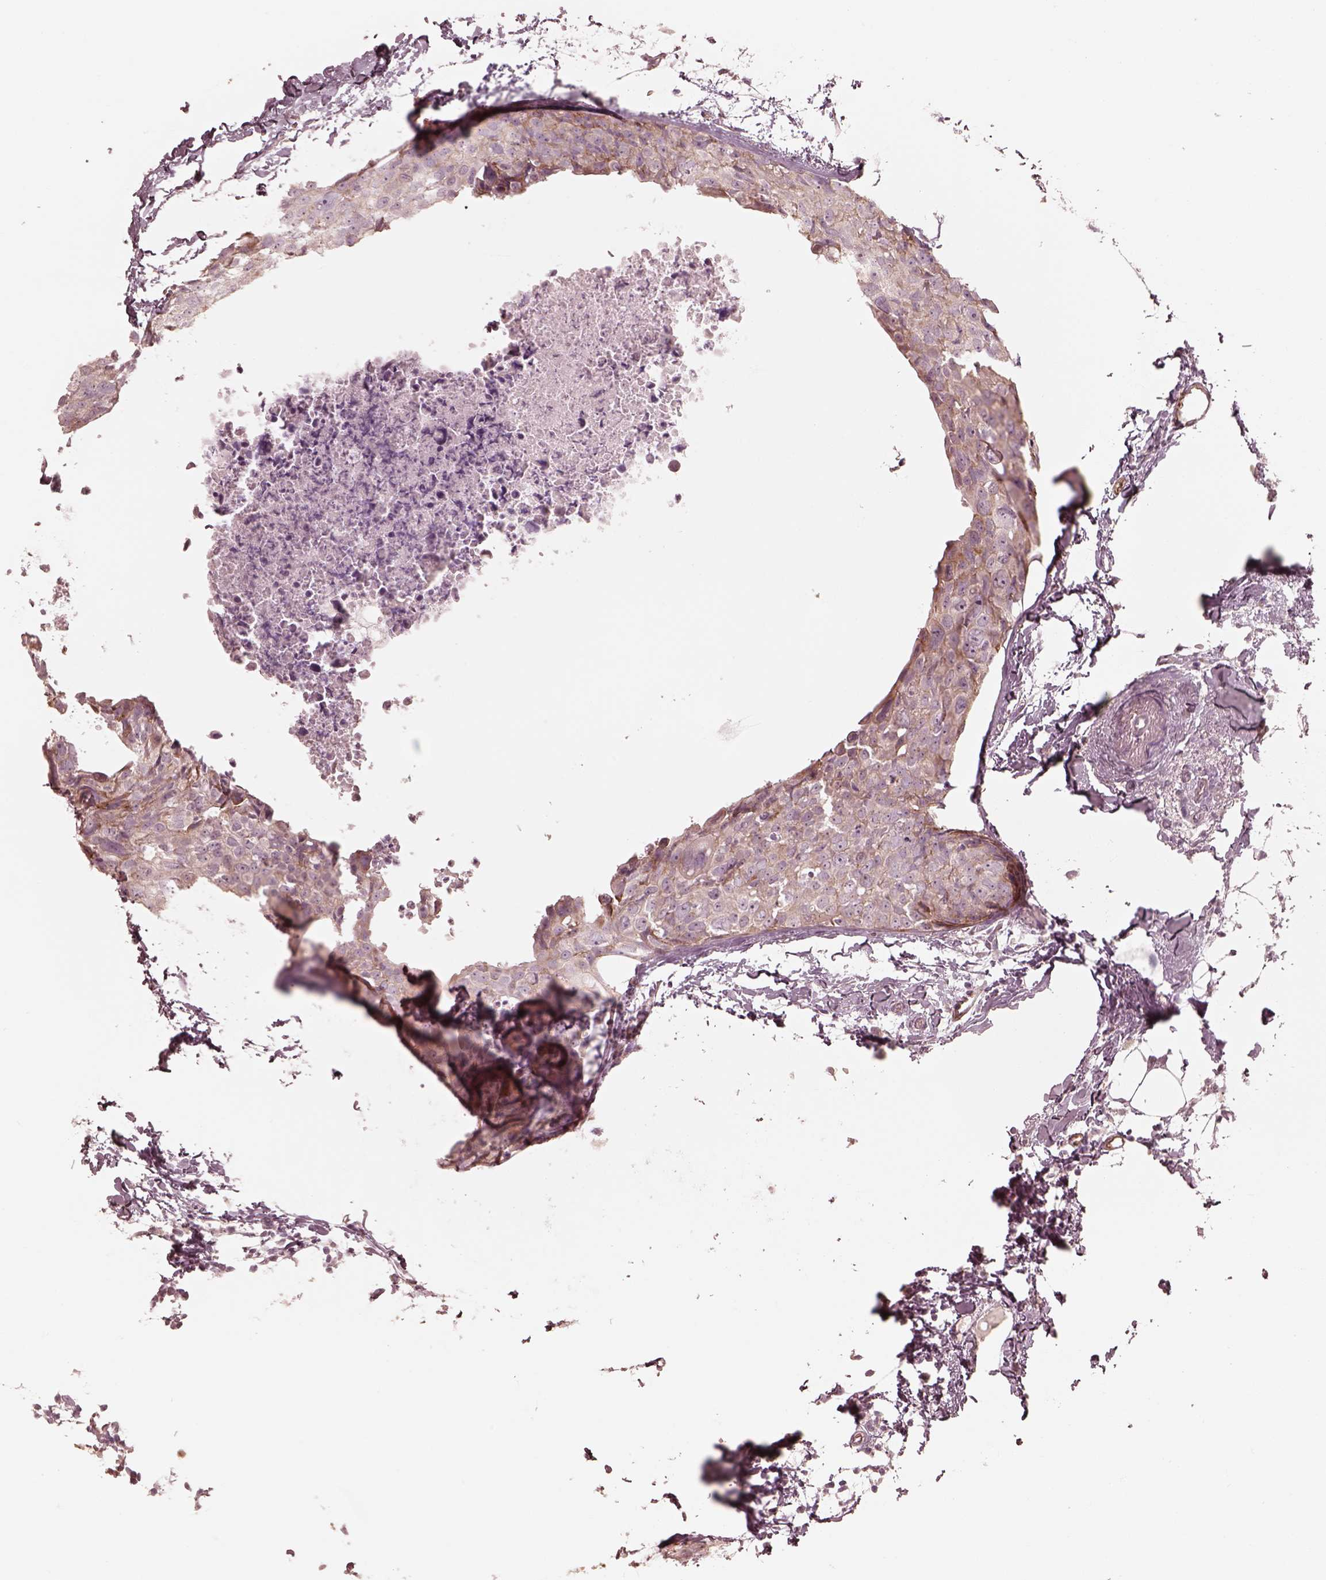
{"staining": {"intensity": "moderate", "quantity": "<25%", "location": "cytoplasmic/membranous"}, "tissue": "breast cancer", "cell_type": "Tumor cells", "image_type": "cancer", "snomed": [{"axis": "morphology", "description": "Duct carcinoma"}, {"axis": "topography", "description": "Breast"}], "caption": "IHC image of intraductal carcinoma (breast) stained for a protein (brown), which shows low levels of moderate cytoplasmic/membranous expression in approximately <25% of tumor cells.", "gene": "RAB3C", "patient": {"sex": "female", "age": 38}}